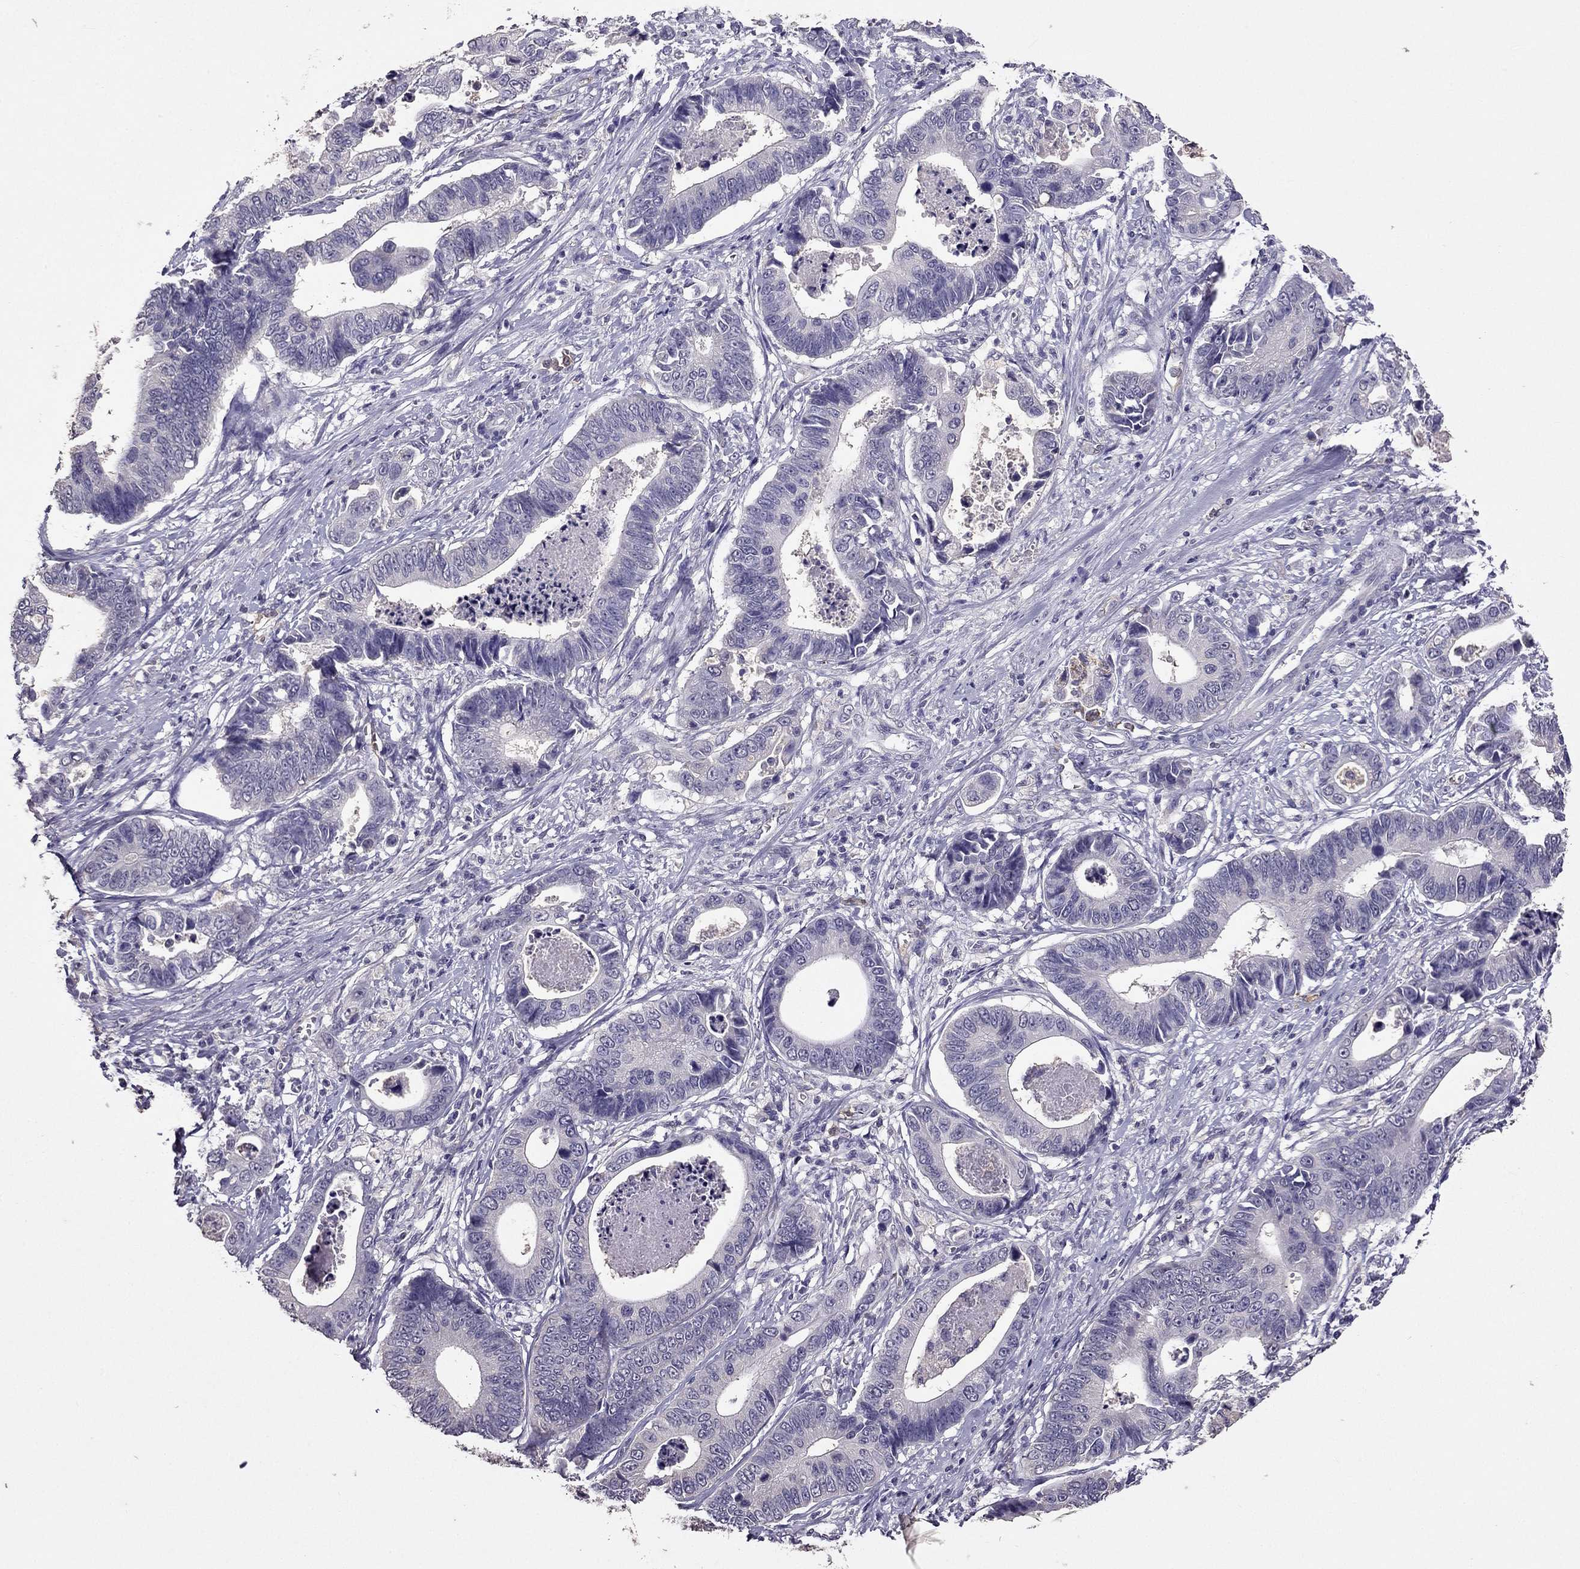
{"staining": {"intensity": "negative", "quantity": "none", "location": "none"}, "tissue": "stomach cancer", "cell_type": "Tumor cells", "image_type": "cancer", "snomed": [{"axis": "morphology", "description": "Adenocarcinoma, NOS"}, {"axis": "topography", "description": "Stomach"}], "caption": "Tumor cells show no significant protein staining in stomach cancer.", "gene": "RFLNB", "patient": {"sex": "male", "age": 84}}